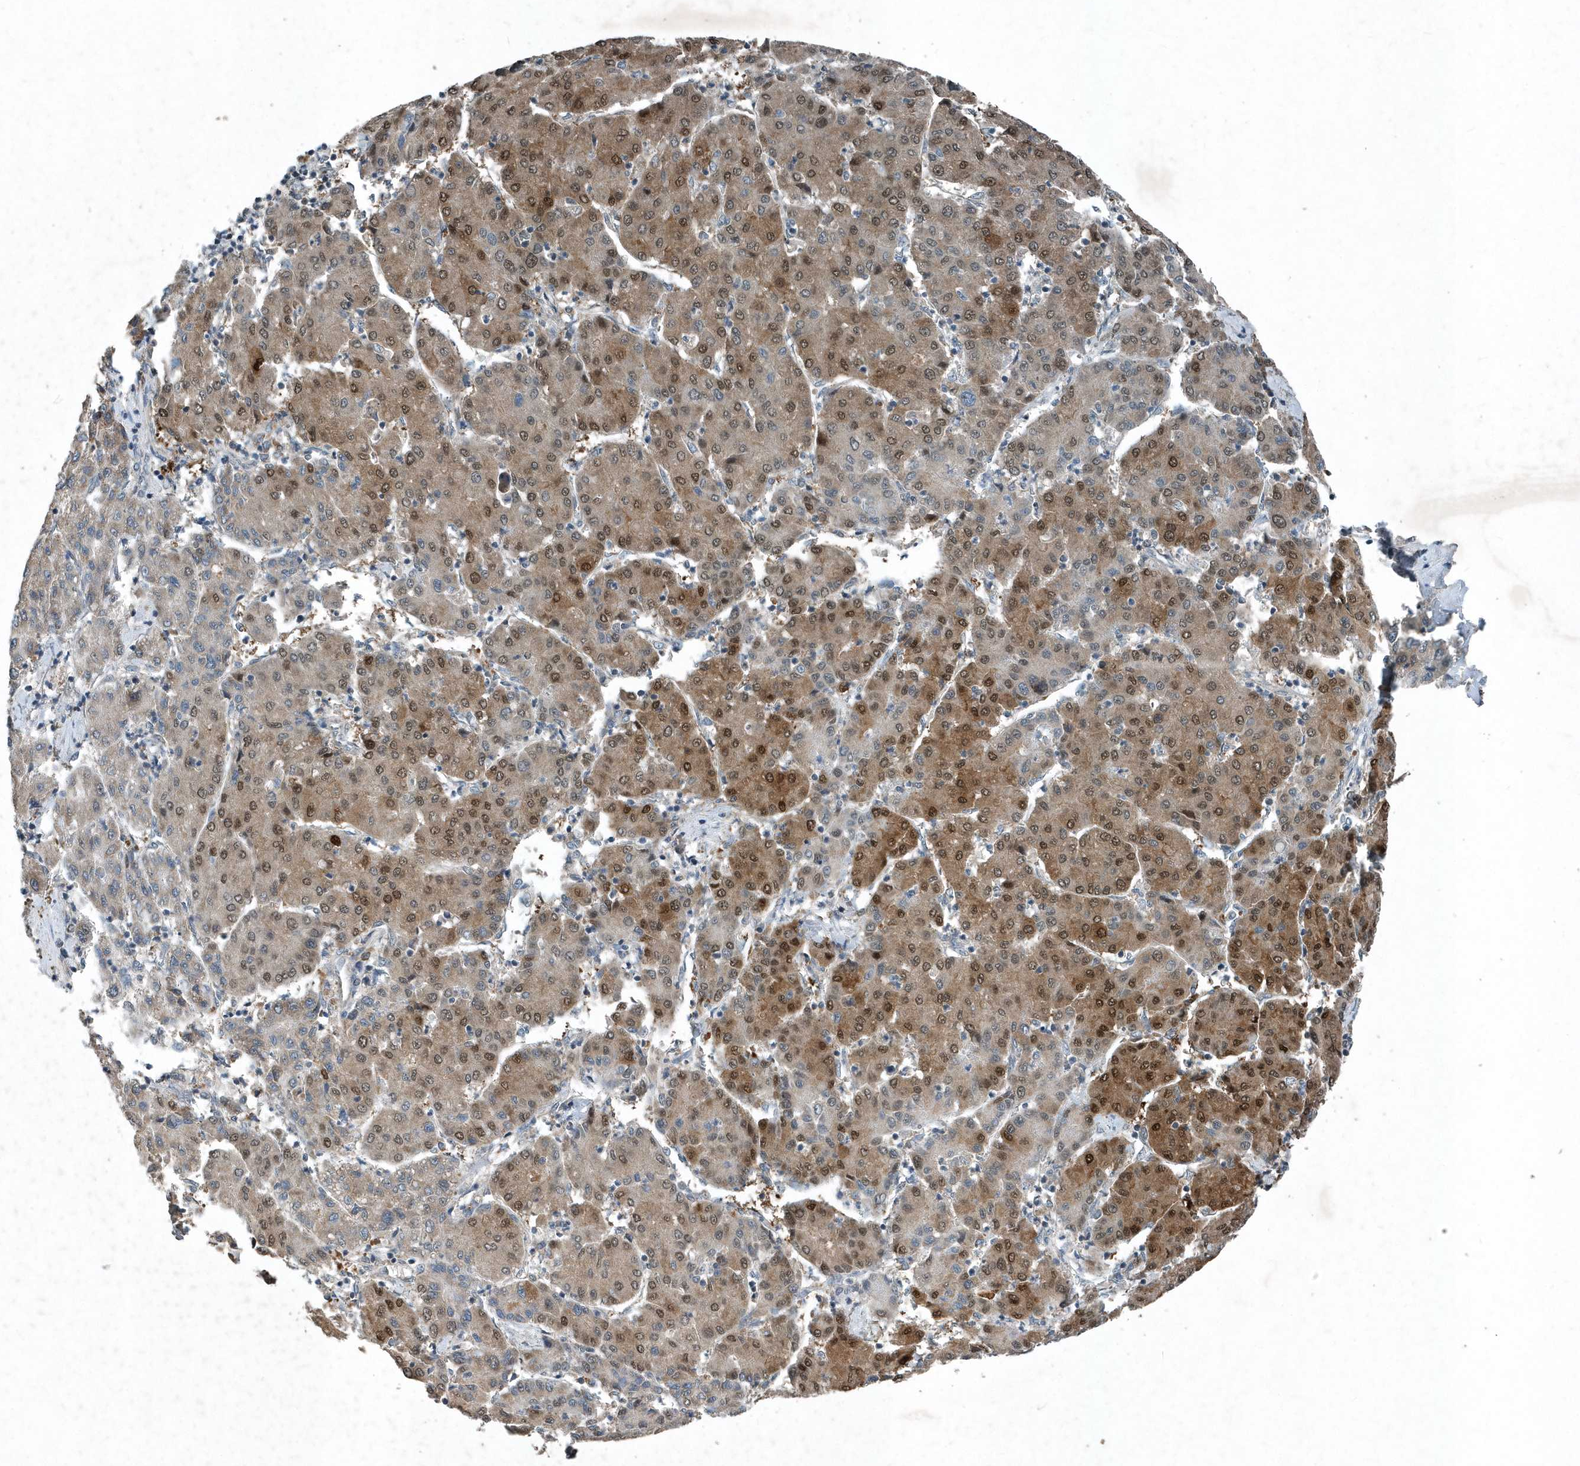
{"staining": {"intensity": "moderate", "quantity": "25%-75%", "location": "cytoplasmic/membranous,nuclear"}, "tissue": "liver cancer", "cell_type": "Tumor cells", "image_type": "cancer", "snomed": [{"axis": "morphology", "description": "Carcinoma, Hepatocellular, NOS"}, {"axis": "topography", "description": "Liver"}], "caption": "Liver cancer (hepatocellular carcinoma) stained for a protein exhibits moderate cytoplasmic/membranous and nuclear positivity in tumor cells.", "gene": "SCFD2", "patient": {"sex": "male", "age": 65}}